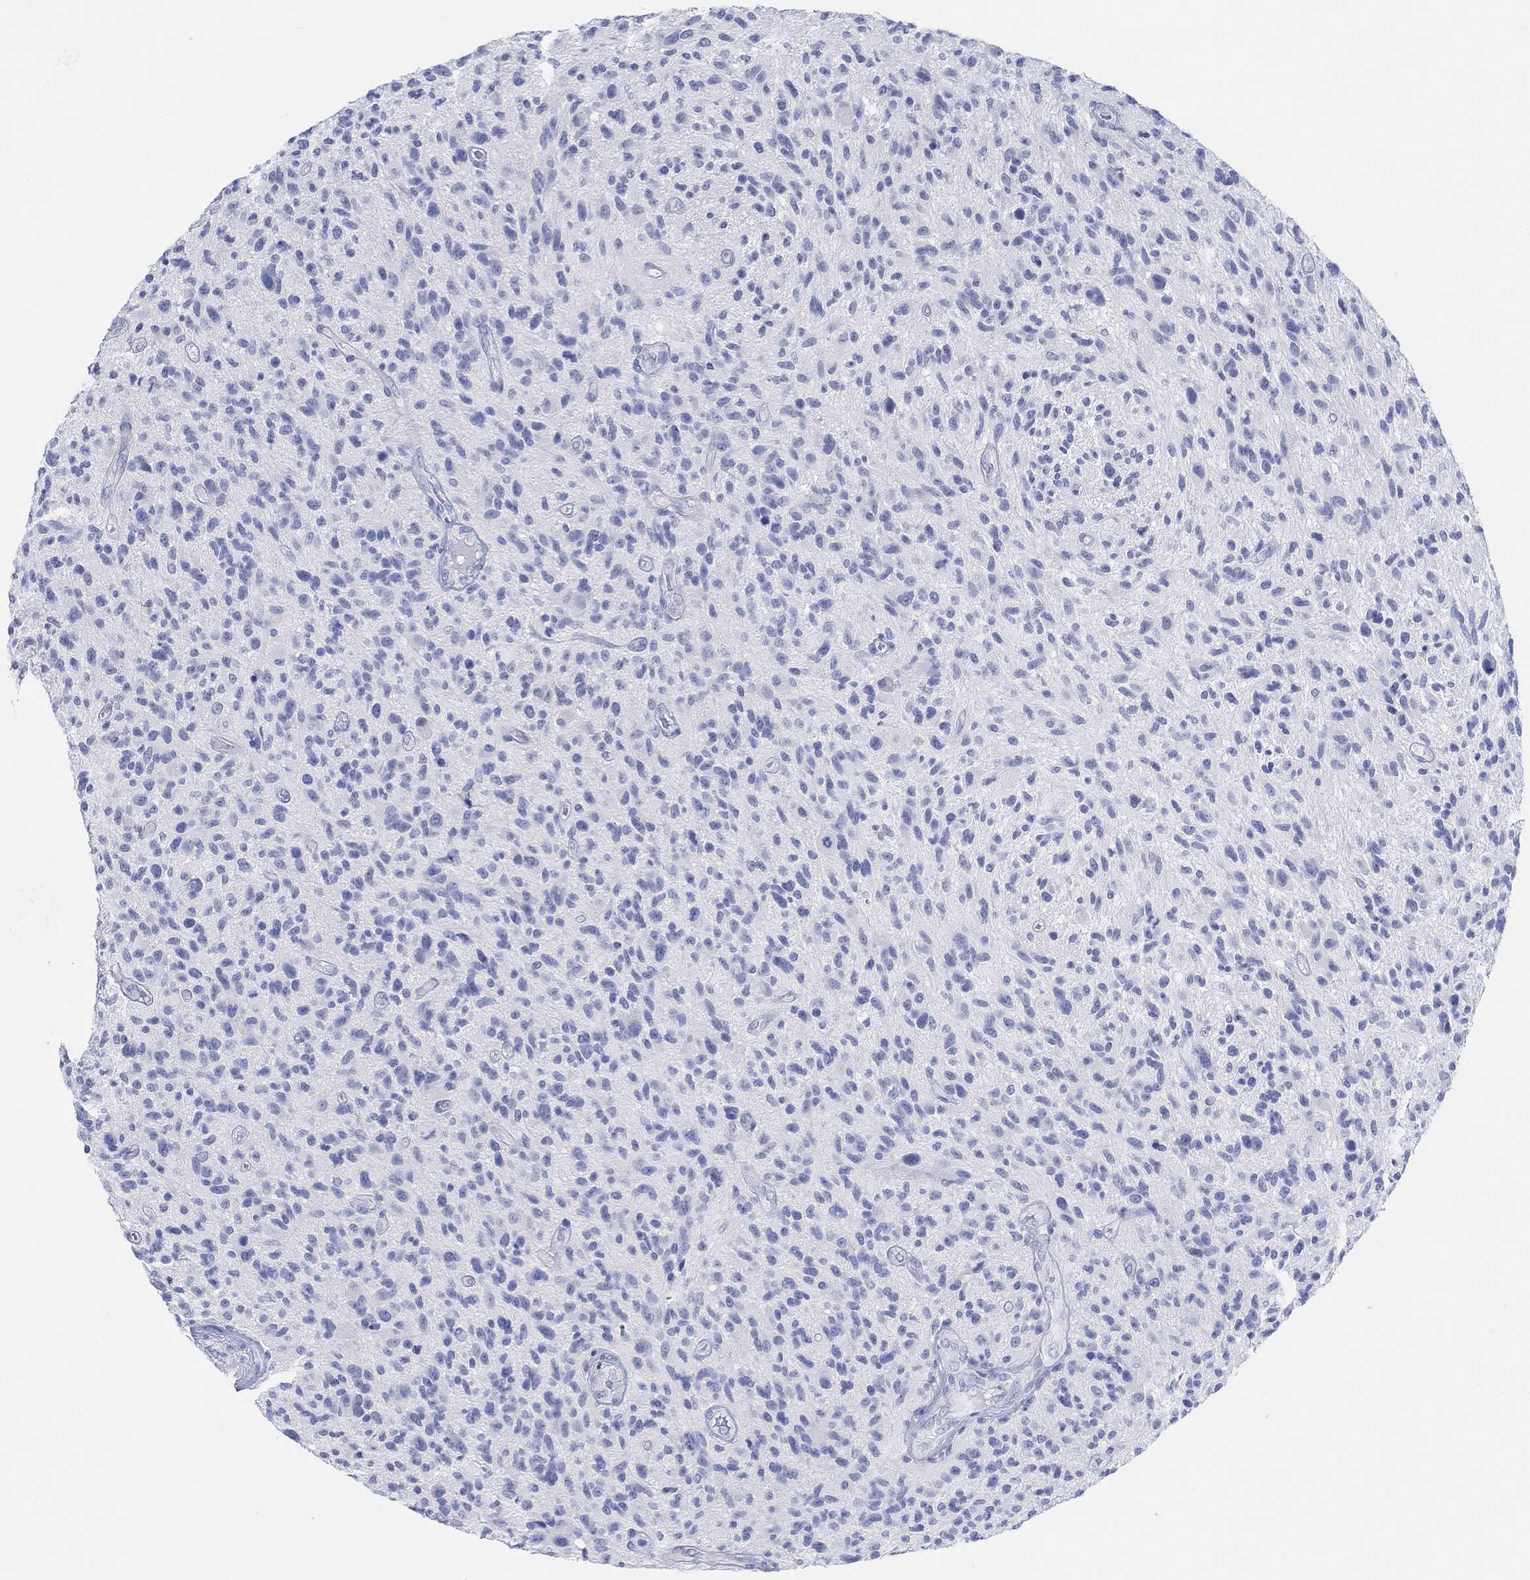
{"staining": {"intensity": "negative", "quantity": "none", "location": "none"}, "tissue": "glioma", "cell_type": "Tumor cells", "image_type": "cancer", "snomed": [{"axis": "morphology", "description": "Glioma, malignant, High grade"}, {"axis": "topography", "description": "Brain"}], "caption": "There is no significant expression in tumor cells of glioma.", "gene": "AK8", "patient": {"sex": "male", "age": 47}}